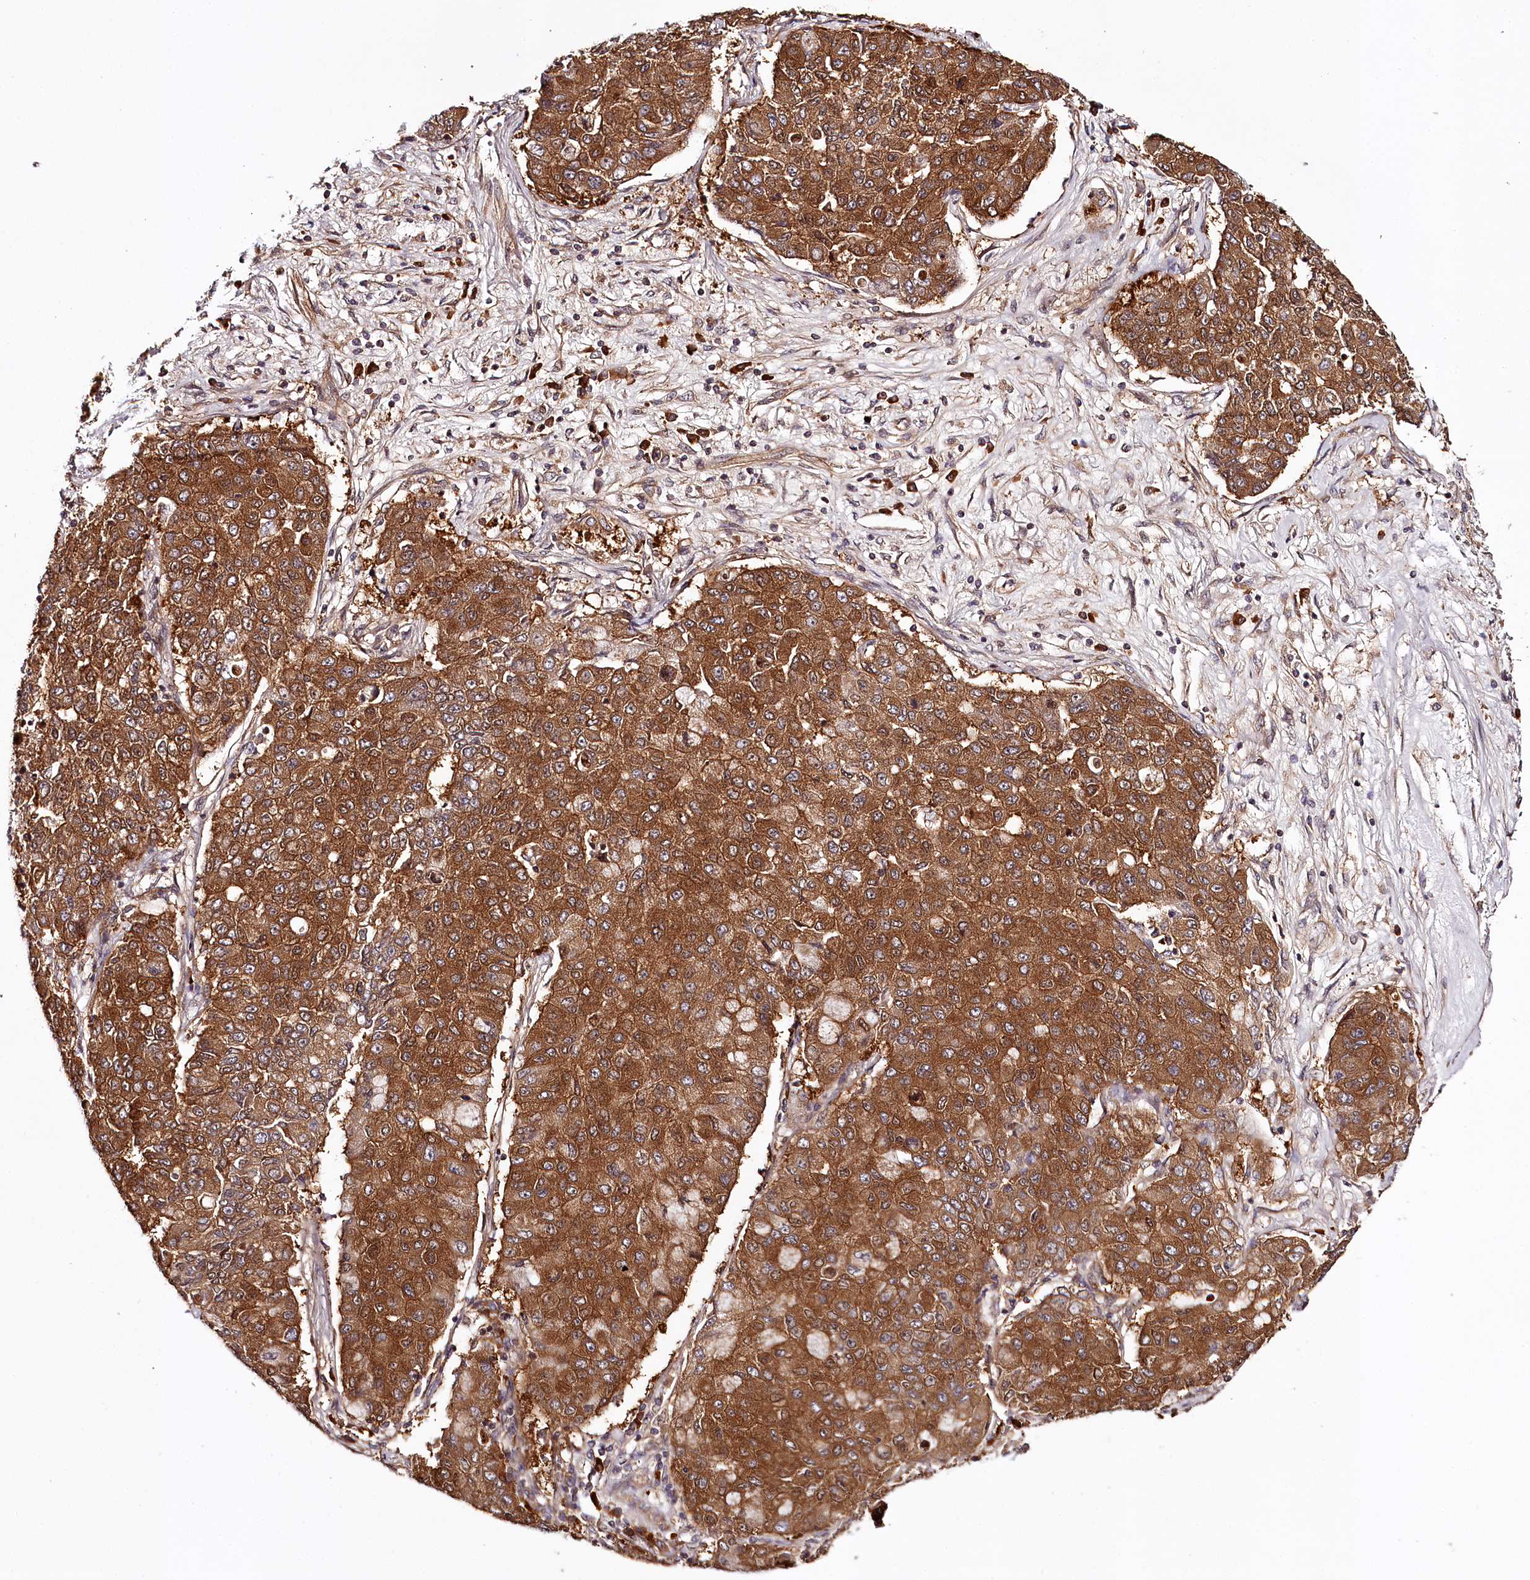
{"staining": {"intensity": "strong", "quantity": ">75%", "location": "cytoplasmic/membranous"}, "tissue": "lung cancer", "cell_type": "Tumor cells", "image_type": "cancer", "snomed": [{"axis": "morphology", "description": "Squamous cell carcinoma, NOS"}, {"axis": "topography", "description": "Lung"}], "caption": "This is a photomicrograph of IHC staining of squamous cell carcinoma (lung), which shows strong positivity in the cytoplasmic/membranous of tumor cells.", "gene": "TARS1", "patient": {"sex": "male", "age": 74}}